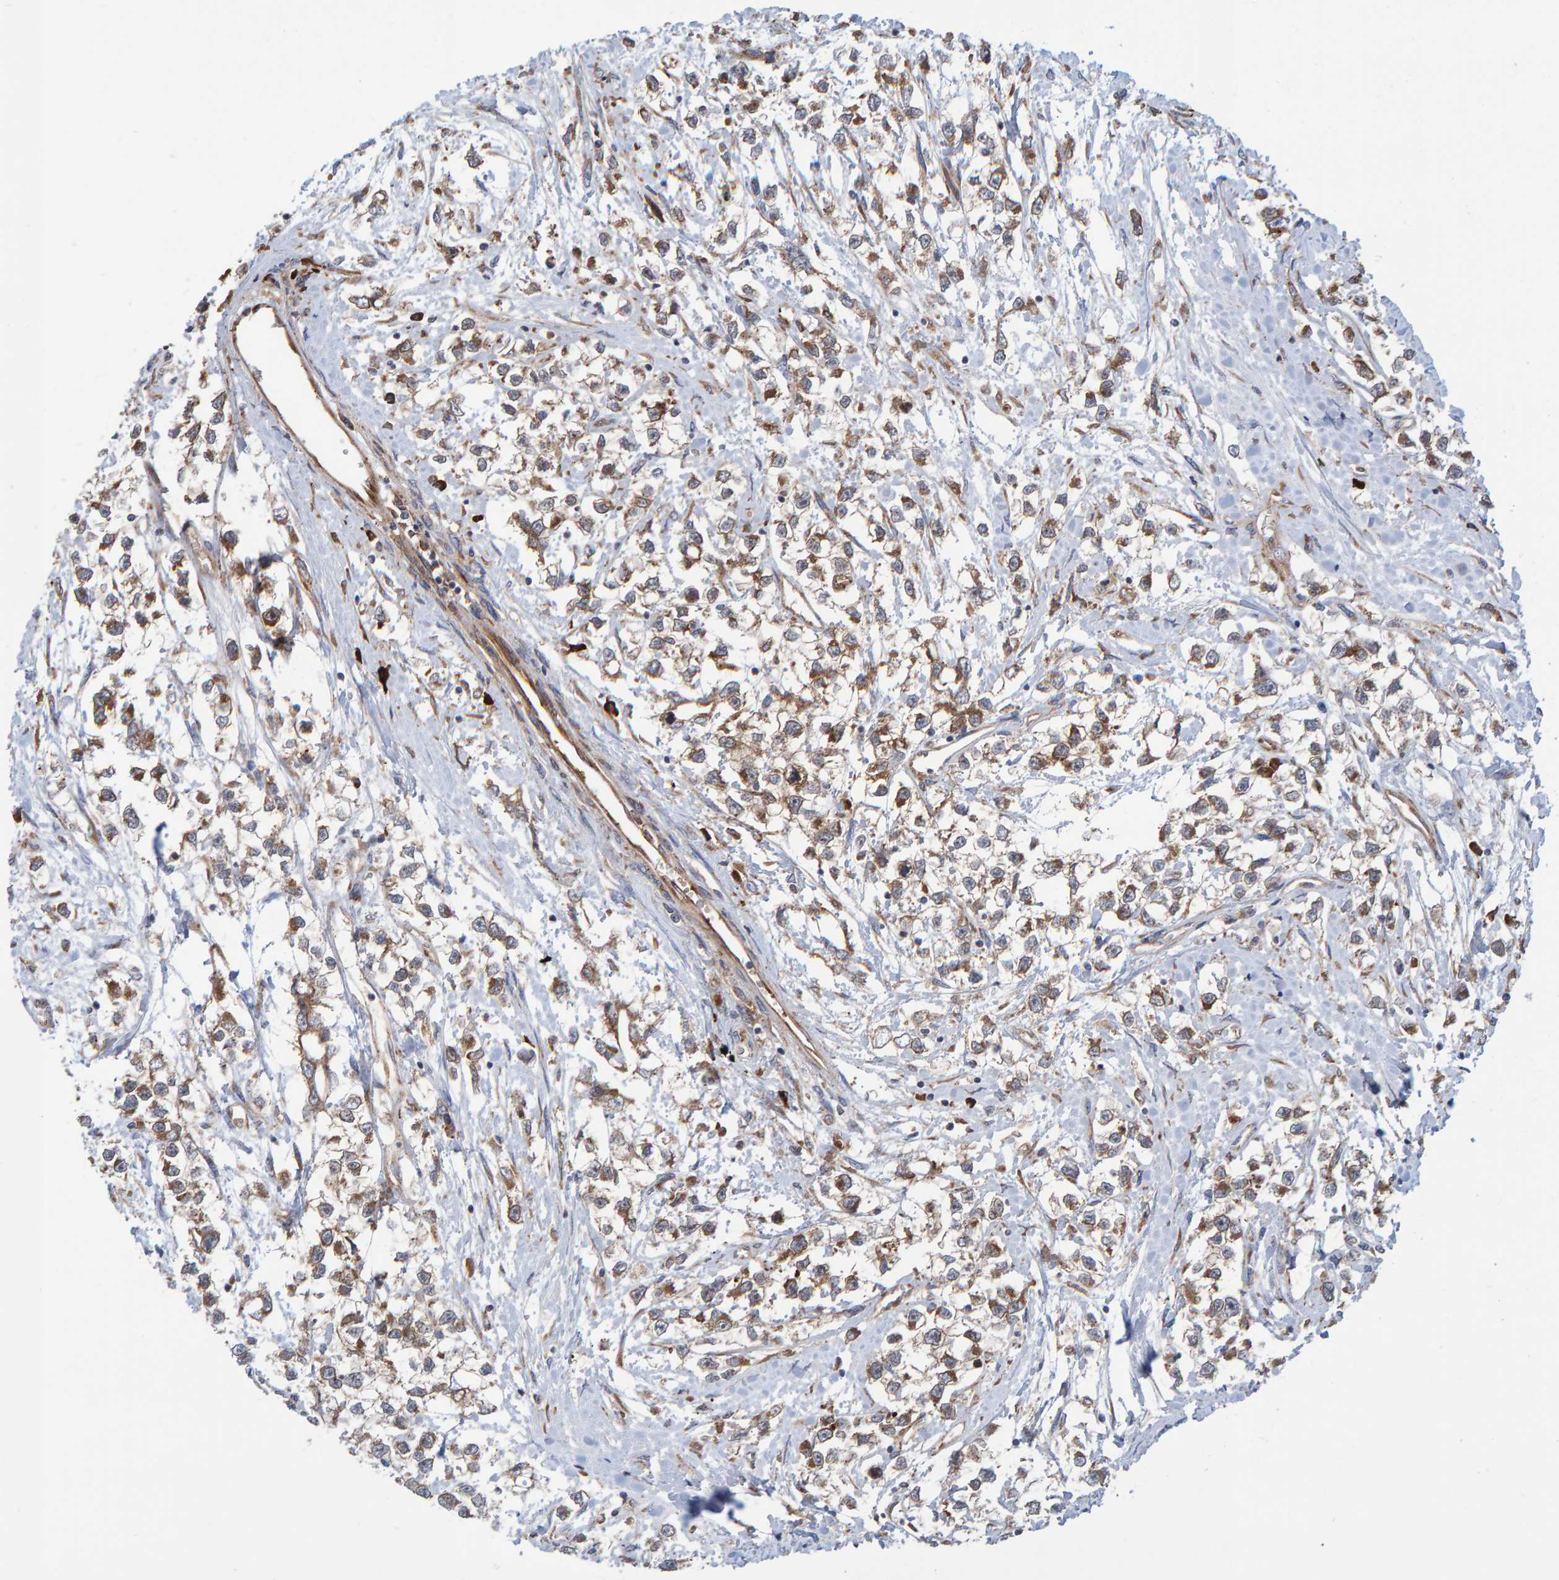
{"staining": {"intensity": "moderate", "quantity": ">75%", "location": "cytoplasmic/membranous"}, "tissue": "testis cancer", "cell_type": "Tumor cells", "image_type": "cancer", "snomed": [{"axis": "morphology", "description": "Seminoma, NOS"}, {"axis": "morphology", "description": "Carcinoma, Embryonal, NOS"}, {"axis": "topography", "description": "Testis"}], "caption": "Protein staining of testis cancer (embryonal carcinoma) tissue displays moderate cytoplasmic/membranous positivity in about >75% of tumor cells.", "gene": "KIAA0753", "patient": {"sex": "male", "age": 51}}